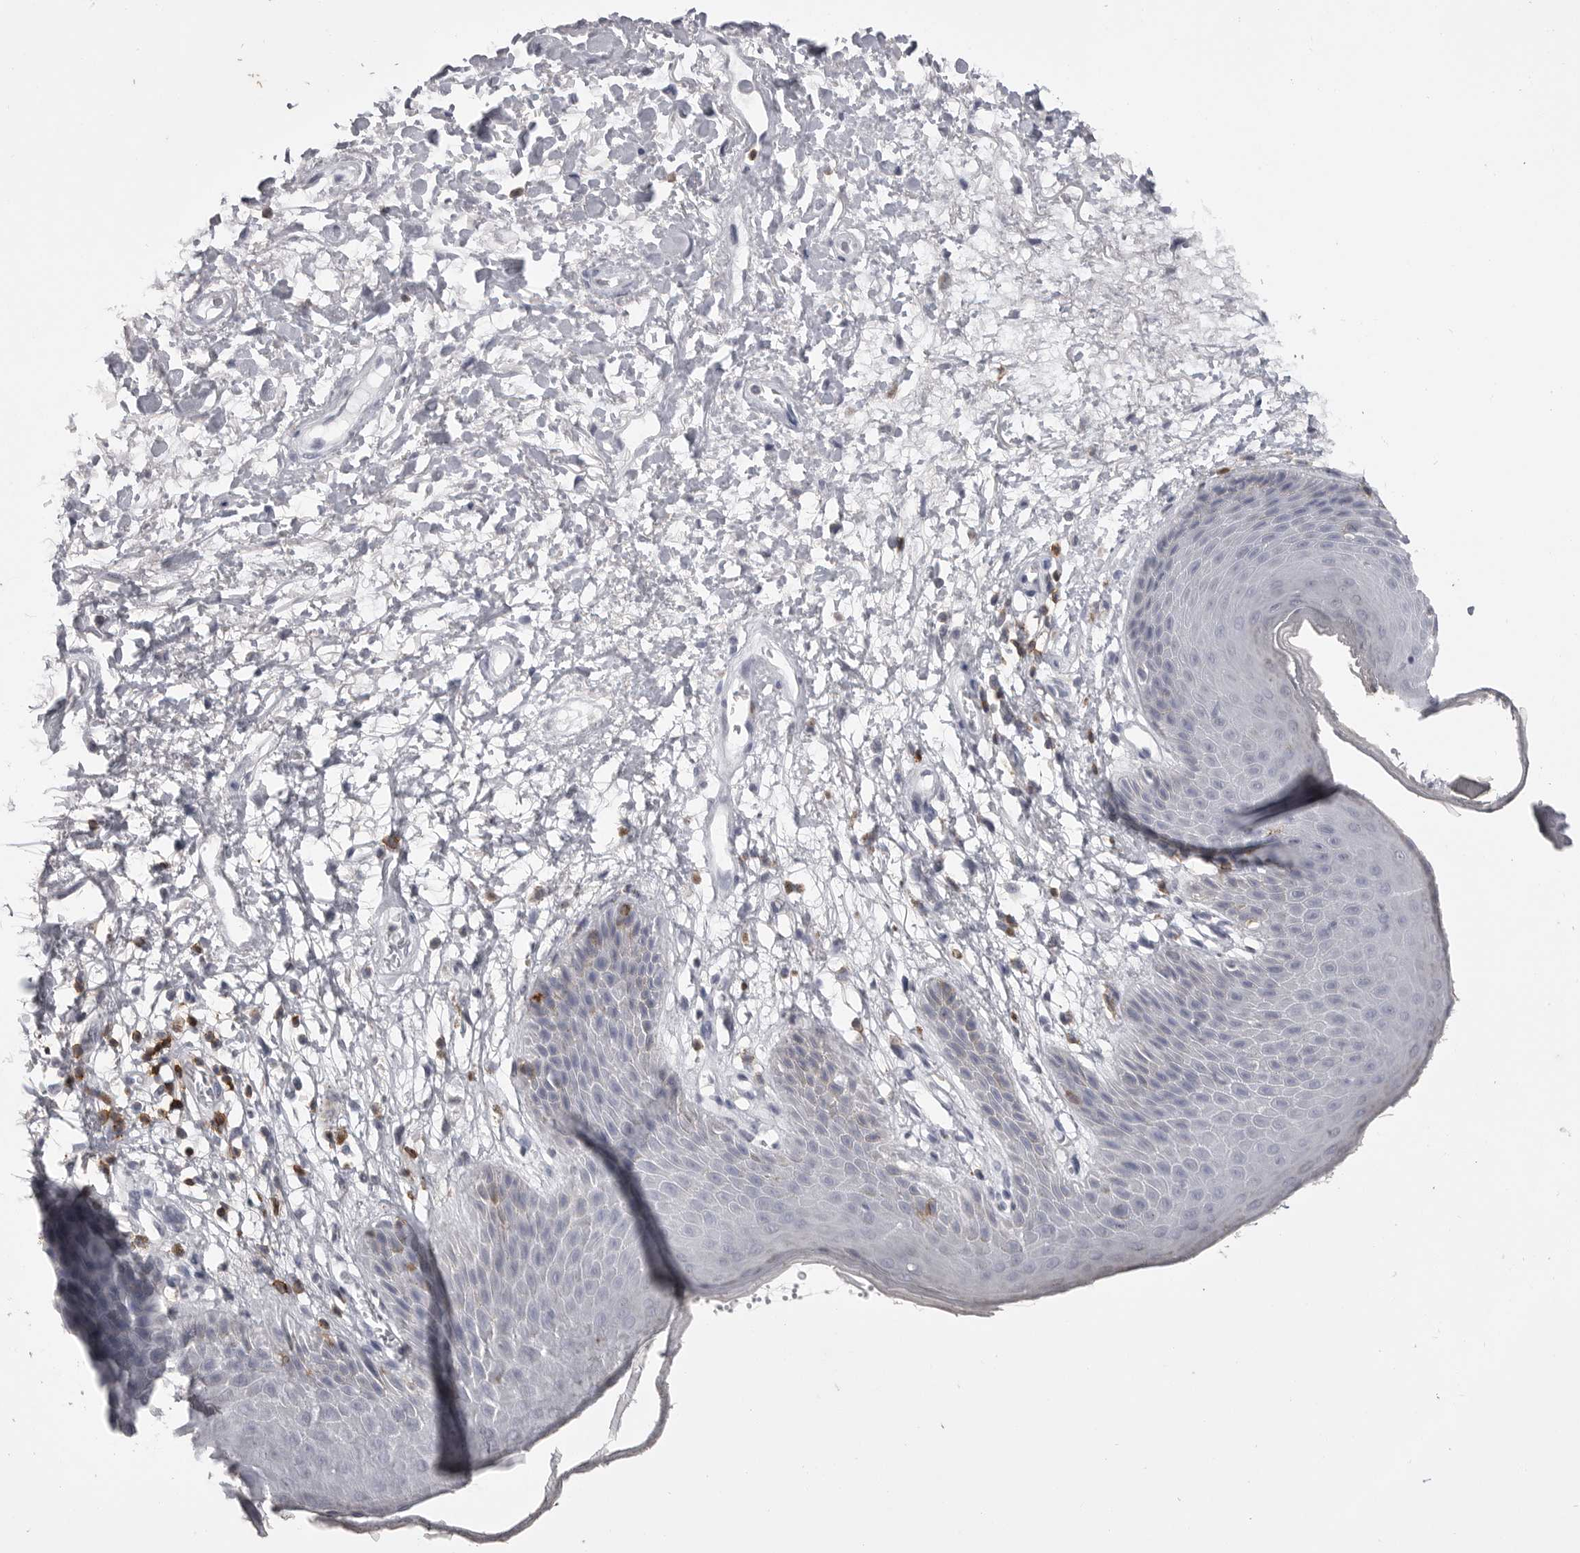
{"staining": {"intensity": "negative", "quantity": "none", "location": "none"}, "tissue": "skin", "cell_type": "Epidermal cells", "image_type": "normal", "snomed": [{"axis": "morphology", "description": "Normal tissue, NOS"}, {"axis": "topography", "description": "Anal"}], "caption": "Immunohistochemistry (IHC) micrograph of normal skin: human skin stained with DAB reveals no significant protein expression in epidermal cells.", "gene": "ITGAL", "patient": {"sex": "male", "age": 74}}